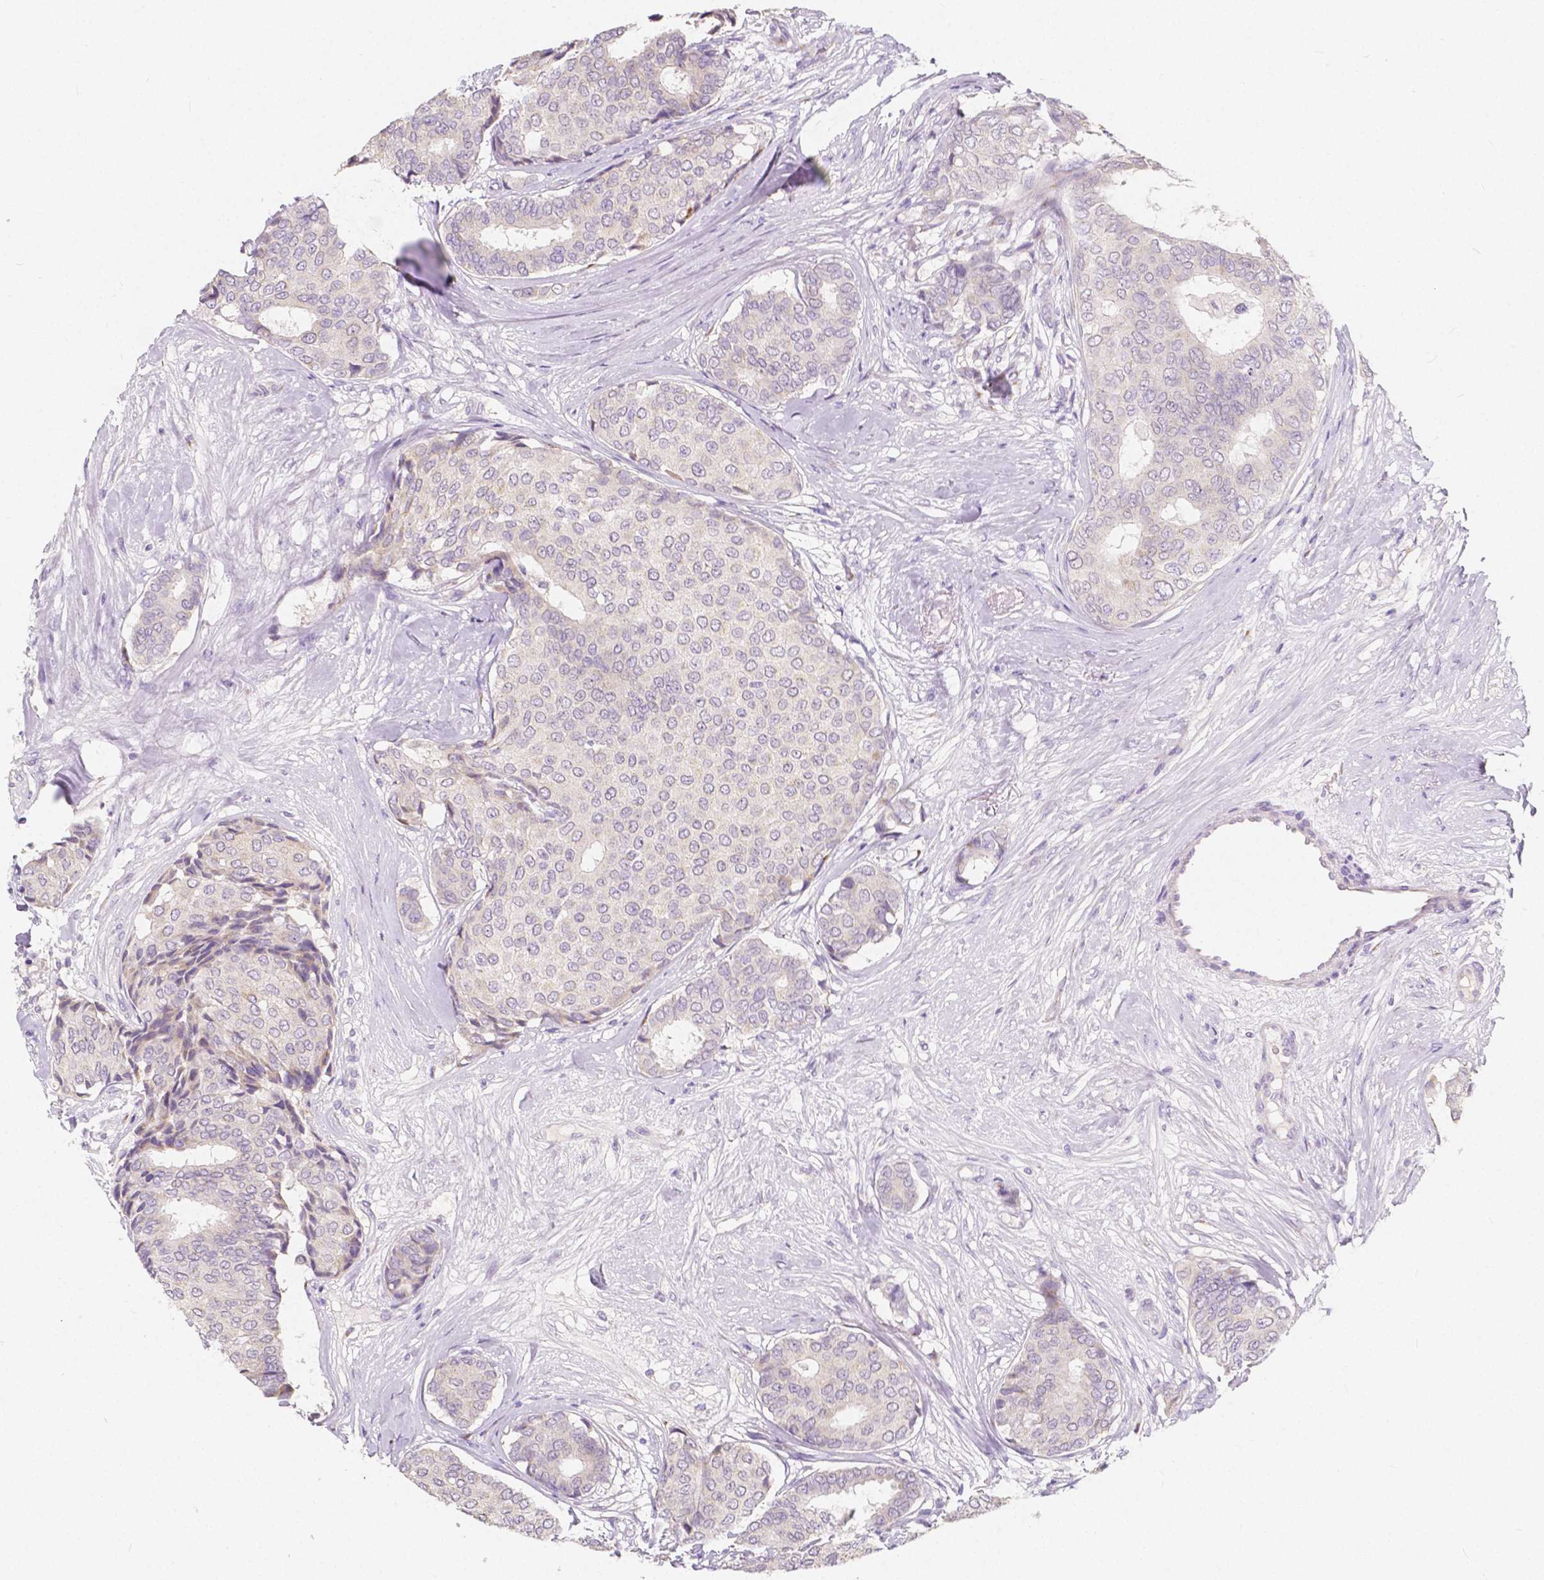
{"staining": {"intensity": "negative", "quantity": "none", "location": "none"}, "tissue": "breast cancer", "cell_type": "Tumor cells", "image_type": "cancer", "snomed": [{"axis": "morphology", "description": "Duct carcinoma"}, {"axis": "topography", "description": "Breast"}], "caption": "This is an immunohistochemistry photomicrograph of human breast cancer (infiltrating ductal carcinoma). There is no expression in tumor cells.", "gene": "RNF186", "patient": {"sex": "female", "age": 75}}